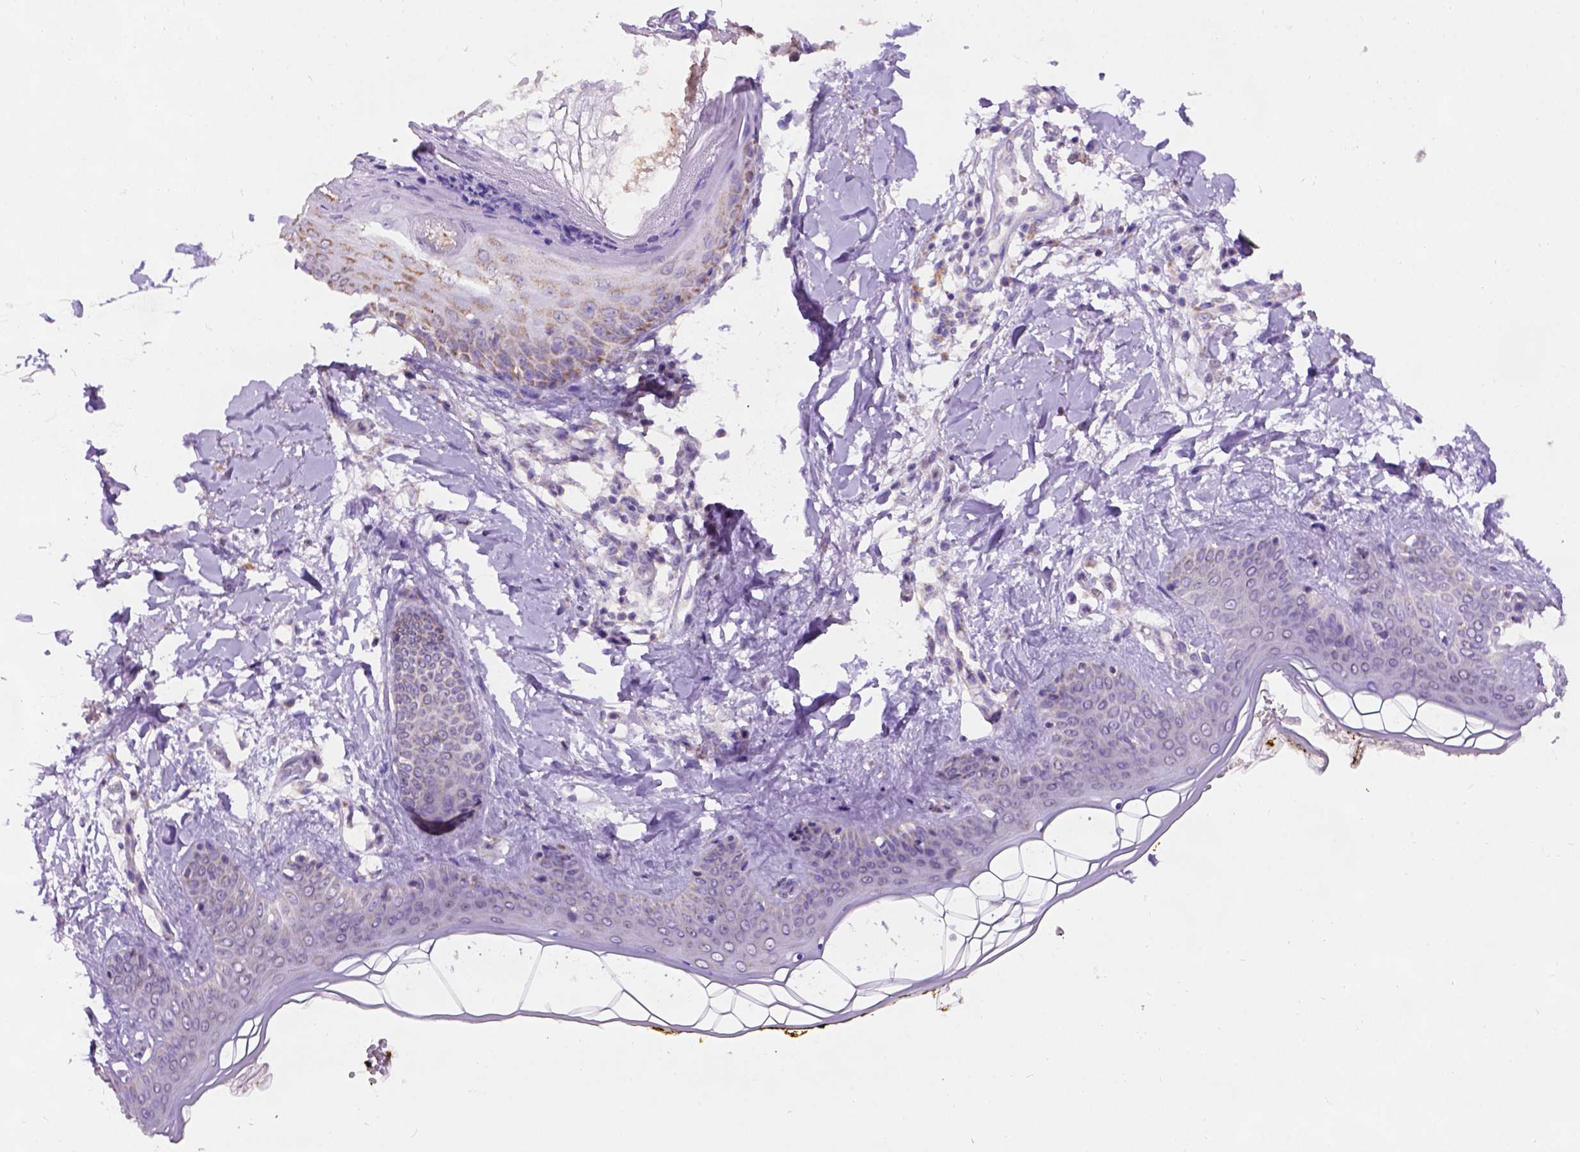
{"staining": {"intensity": "negative", "quantity": "none", "location": "none"}, "tissue": "skin", "cell_type": "Fibroblasts", "image_type": "normal", "snomed": [{"axis": "morphology", "description": "Normal tissue, NOS"}, {"axis": "topography", "description": "Skin"}], "caption": "There is no significant staining in fibroblasts of skin. (Brightfield microscopy of DAB immunohistochemistry (IHC) at high magnification).", "gene": "L2HGDH", "patient": {"sex": "female", "age": 34}}